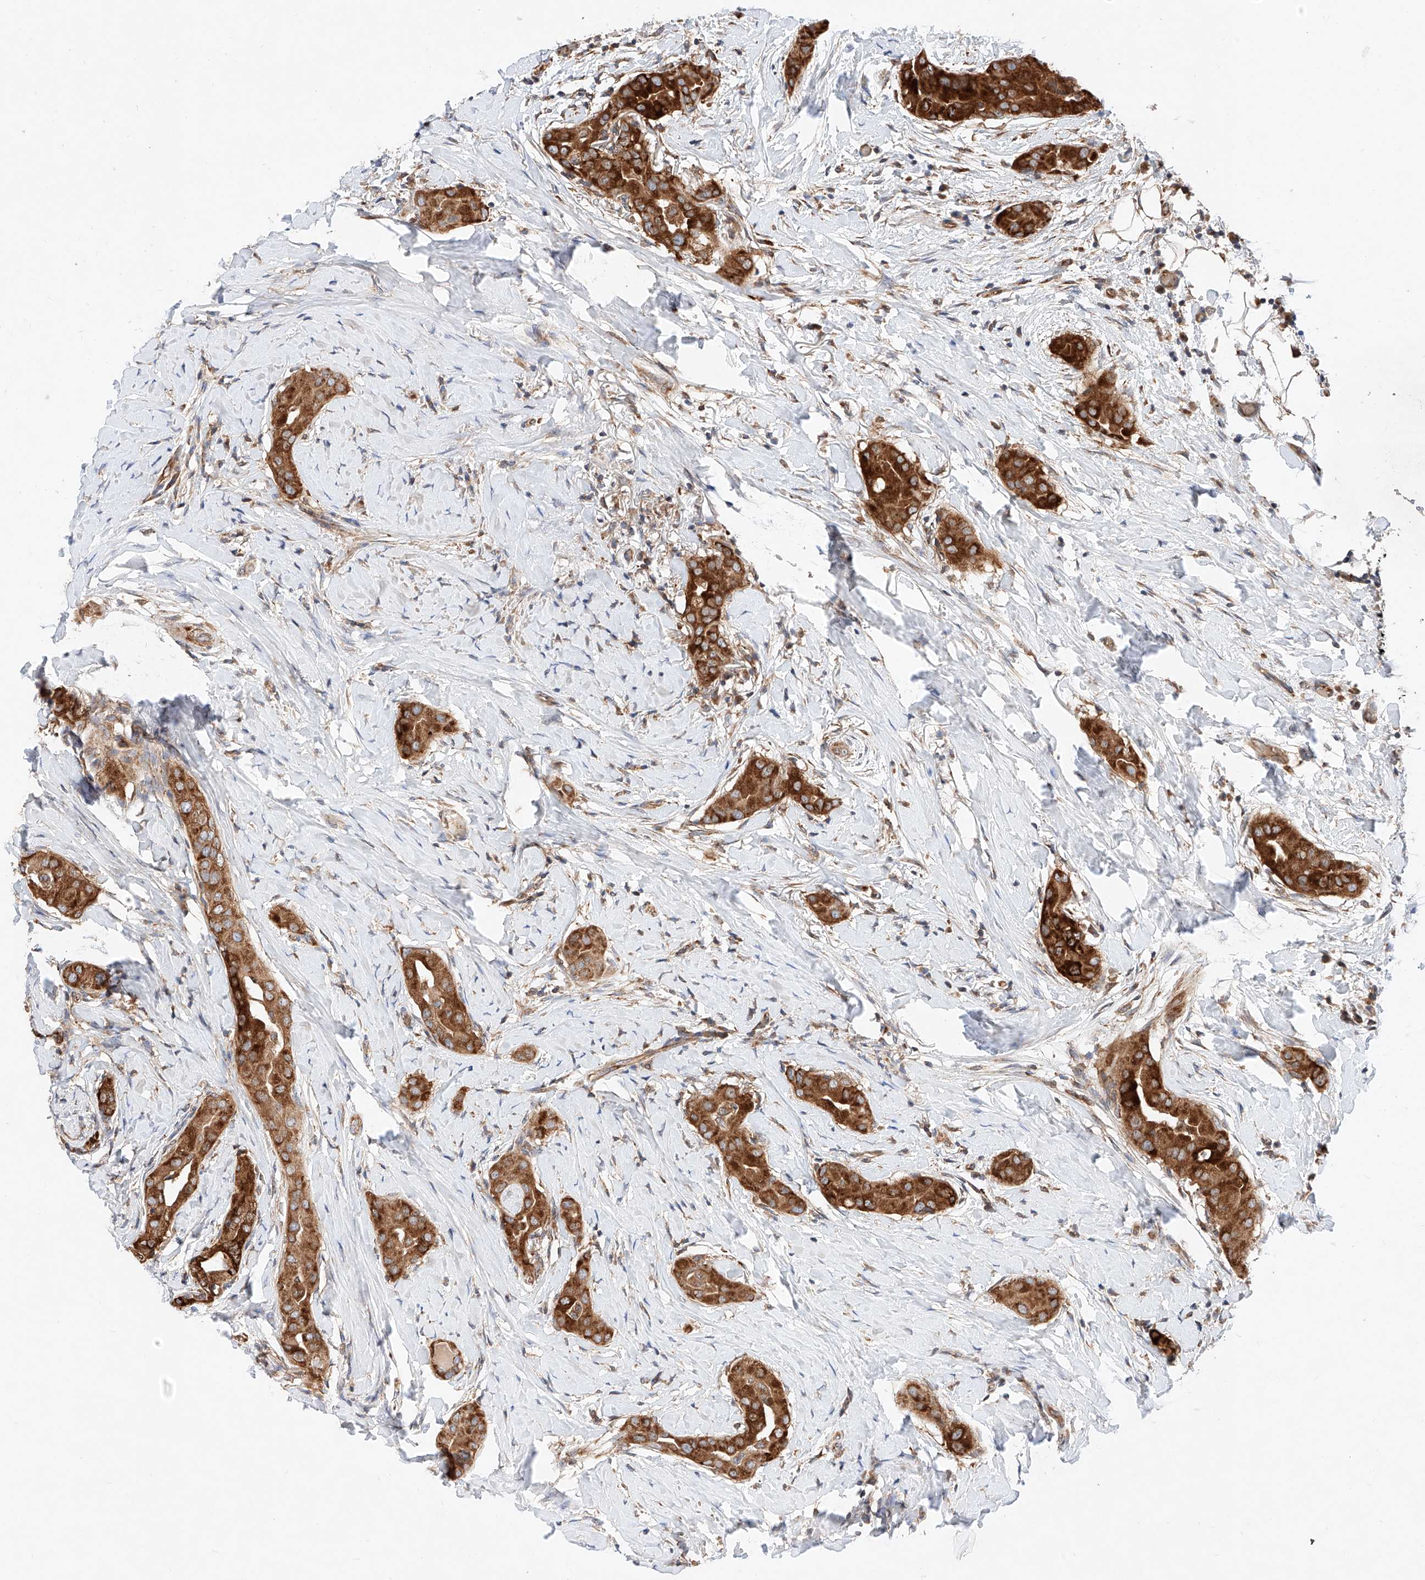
{"staining": {"intensity": "strong", "quantity": ">75%", "location": "cytoplasmic/membranous"}, "tissue": "thyroid cancer", "cell_type": "Tumor cells", "image_type": "cancer", "snomed": [{"axis": "morphology", "description": "Papillary adenocarcinoma, NOS"}, {"axis": "topography", "description": "Thyroid gland"}], "caption": "DAB (3,3'-diaminobenzidine) immunohistochemical staining of thyroid papillary adenocarcinoma shows strong cytoplasmic/membranous protein expression in approximately >75% of tumor cells.", "gene": "NR1D1", "patient": {"sex": "male", "age": 33}}